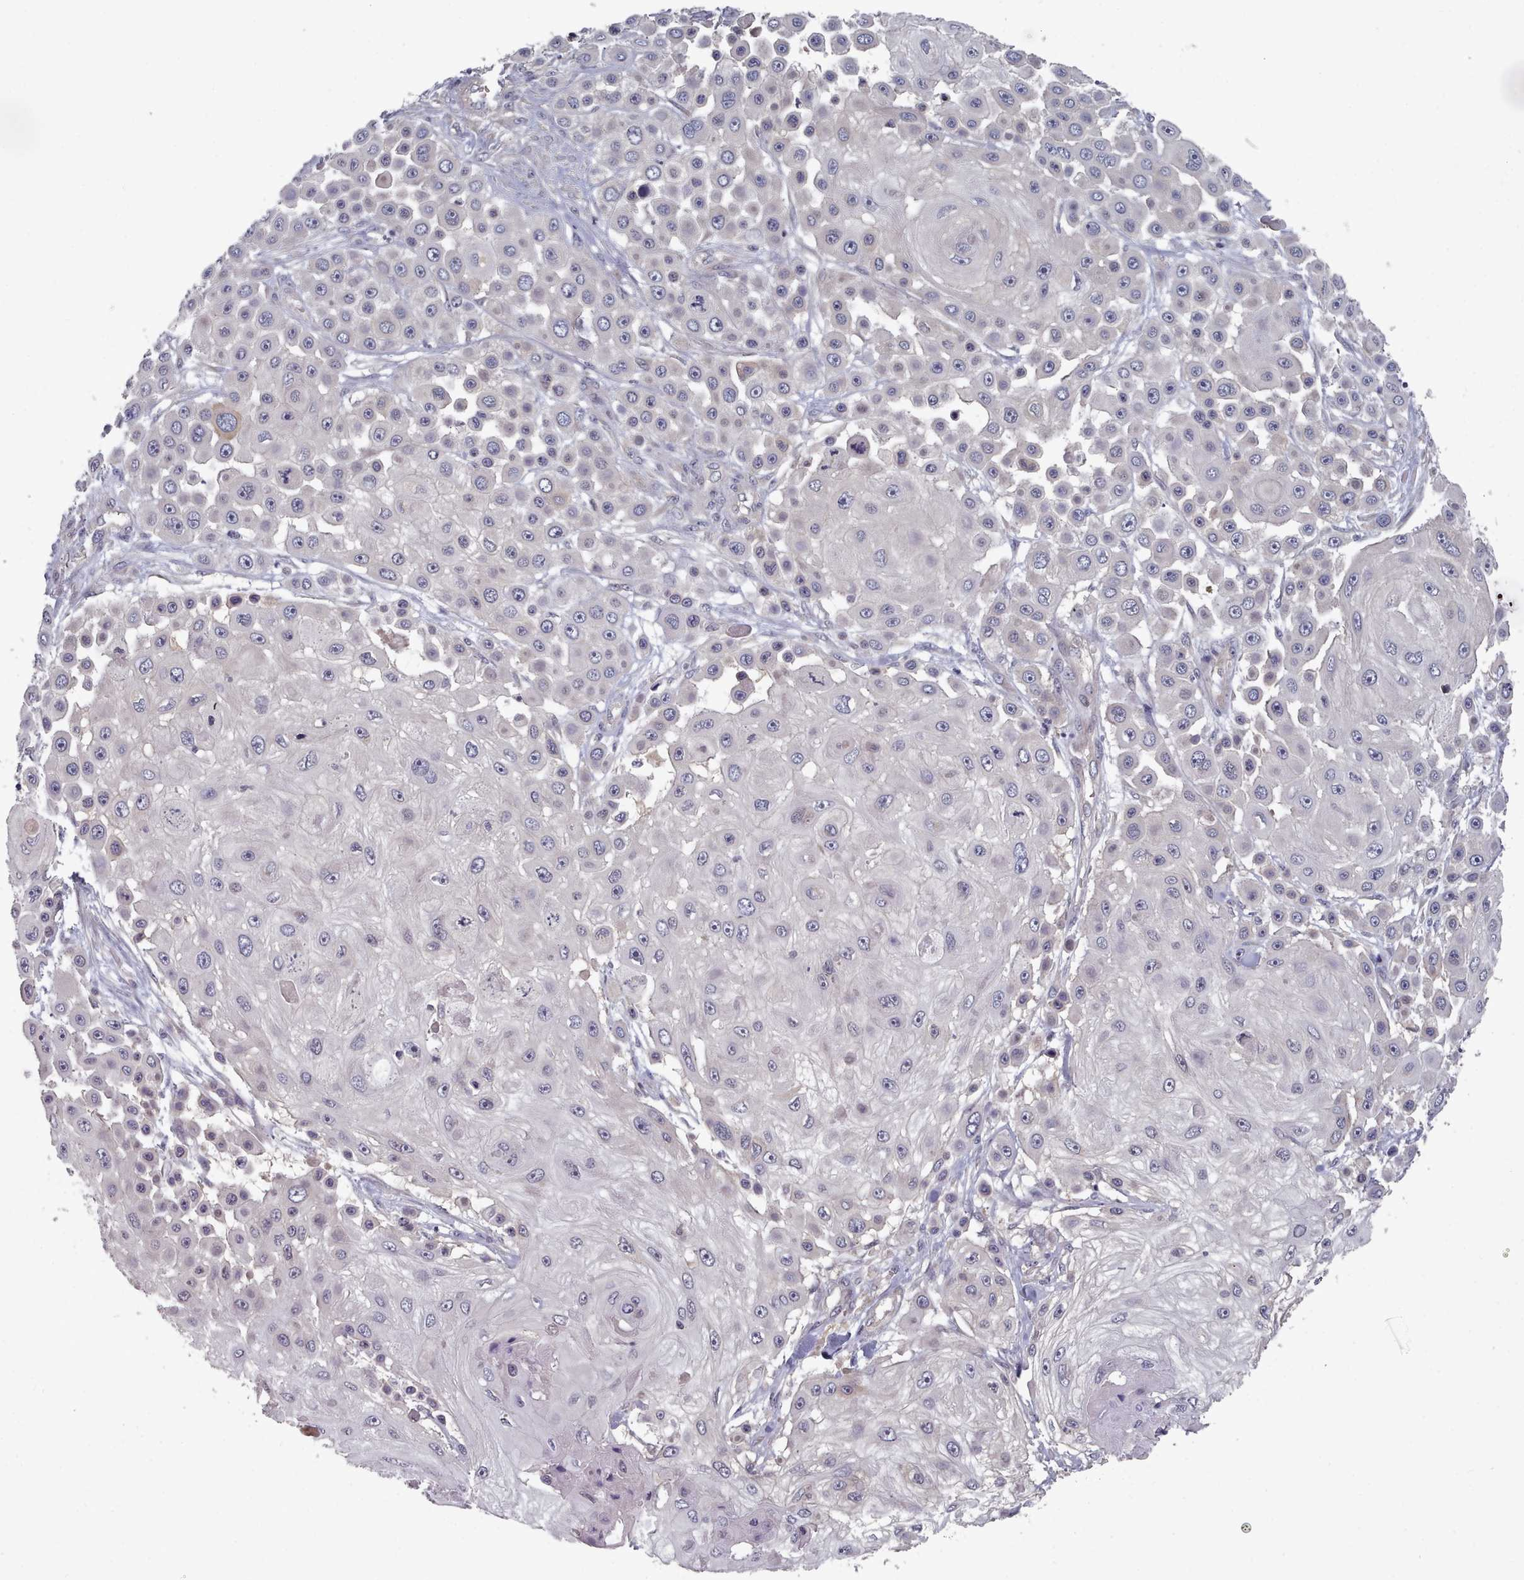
{"staining": {"intensity": "negative", "quantity": "none", "location": "none"}, "tissue": "skin cancer", "cell_type": "Tumor cells", "image_type": "cancer", "snomed": [{"axis": "morphology", "description": "Squamous cell carcinoma, NOS"}, {"axis": "topography", "description": "Skin"}], "caption": "Tumor cells show no significant expression in skin cancer (squamous cell carcinoma). The staining was performed using DAB to visualize the protein expression in brown, while the nuclei were stained in blue with hematoxylin (Magnification: 20x).", "gene": "HYAL3", "patient": {"sex": "male", "age": 67}}